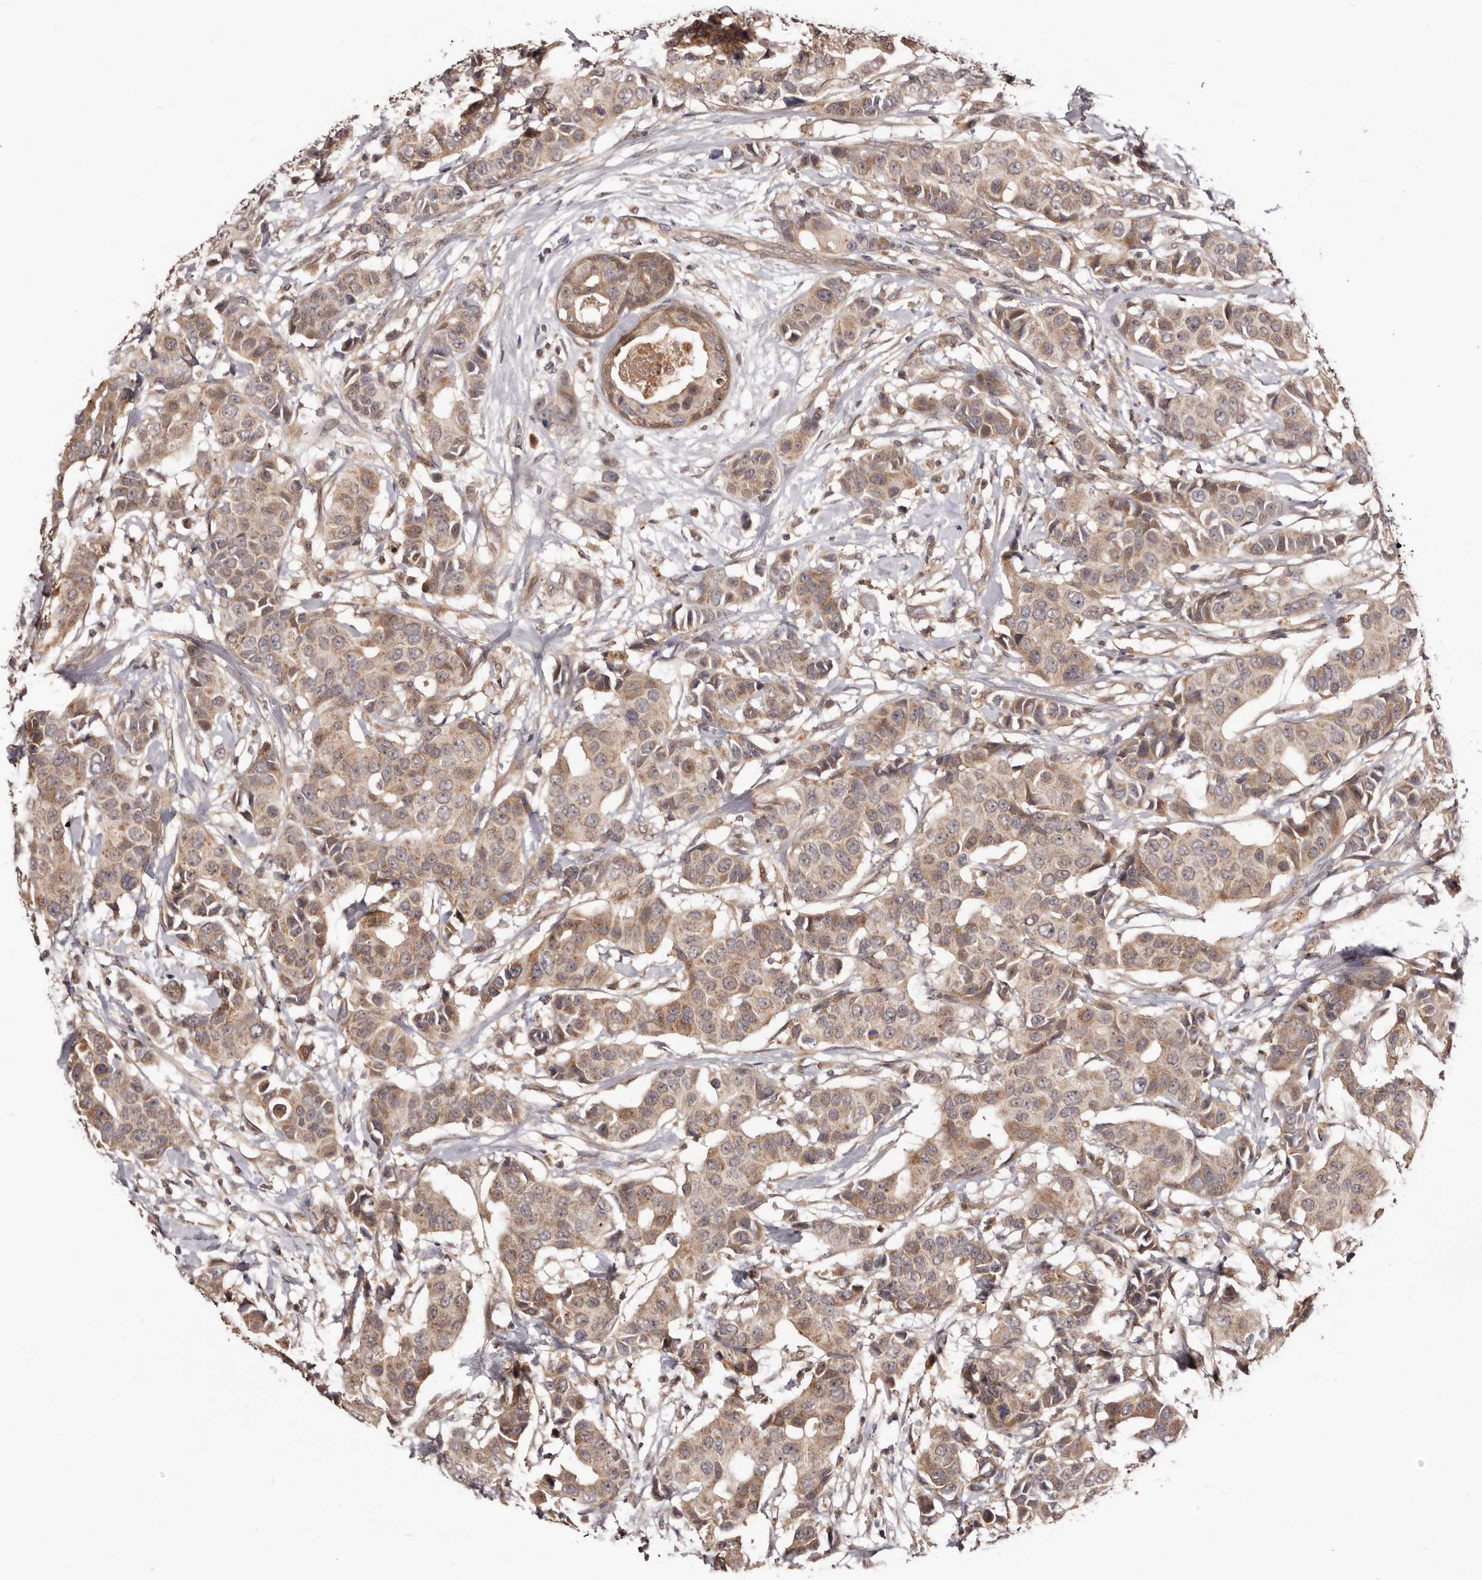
{"staining": {"intensity": "weak", "quantity": ">75%", "location": "cytoplasmic/membranous"}, "tissue": "breast cancer", "cell_type": "Tumor cells", "image_type": "cancer", "snomed": [{"axis": "morphology", "description": "Normal tissue, NOS"}, {"axis": "morphology", "description": "Duct carcinoma"}, {"axis": "topography", "description": "Breast"}], "caption": "Breast invasive ductal carcinoma stained for a protein (brown) reveals weak cytoplasmic/membranous positive positivity in about >75% of tumor cells.", "gene": "MDP1", "patient": {"sex": "female", "age": 39}}